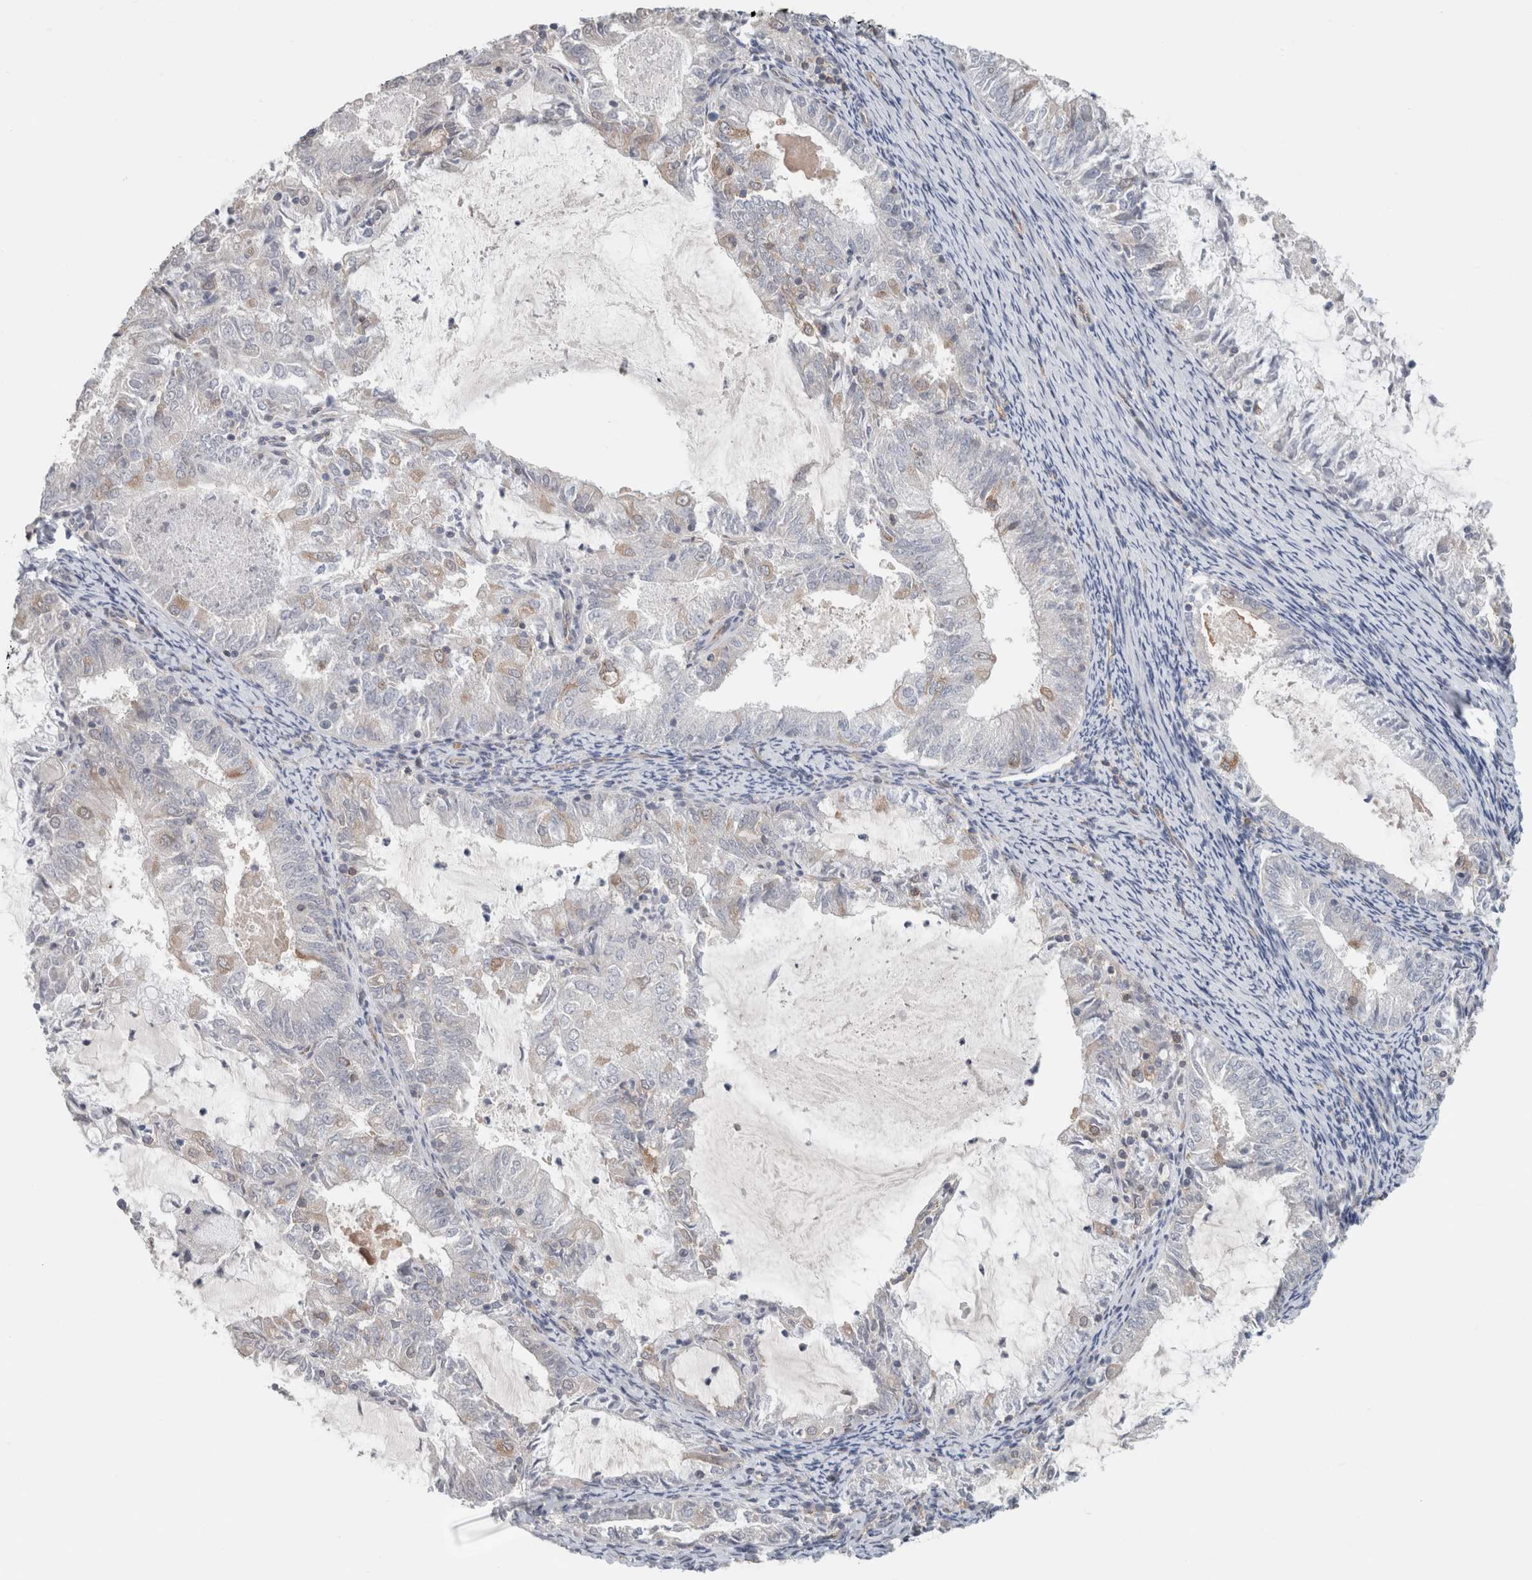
{"staining": {"intensity": "weak", "quantity": "<25%", "location": "cytoplasmic/membranous"}, "tissue": "endometrial cancer", "cell_type": "Tumor cells", "image_type": "cancer", "snomed": [{"axis": "morphology", "description": "Adenocarcinoma, NOS"}, {"axis": "topography", "description": "Endometrium"}], "caption": "Endometrial cancer (adenocarcinoma) stained for a protein using immunohistochemistry (IHC) exhibits no expression tumor cells.", "gene": "RASAL2", "patient": {"sex": "female", "age": 57}}